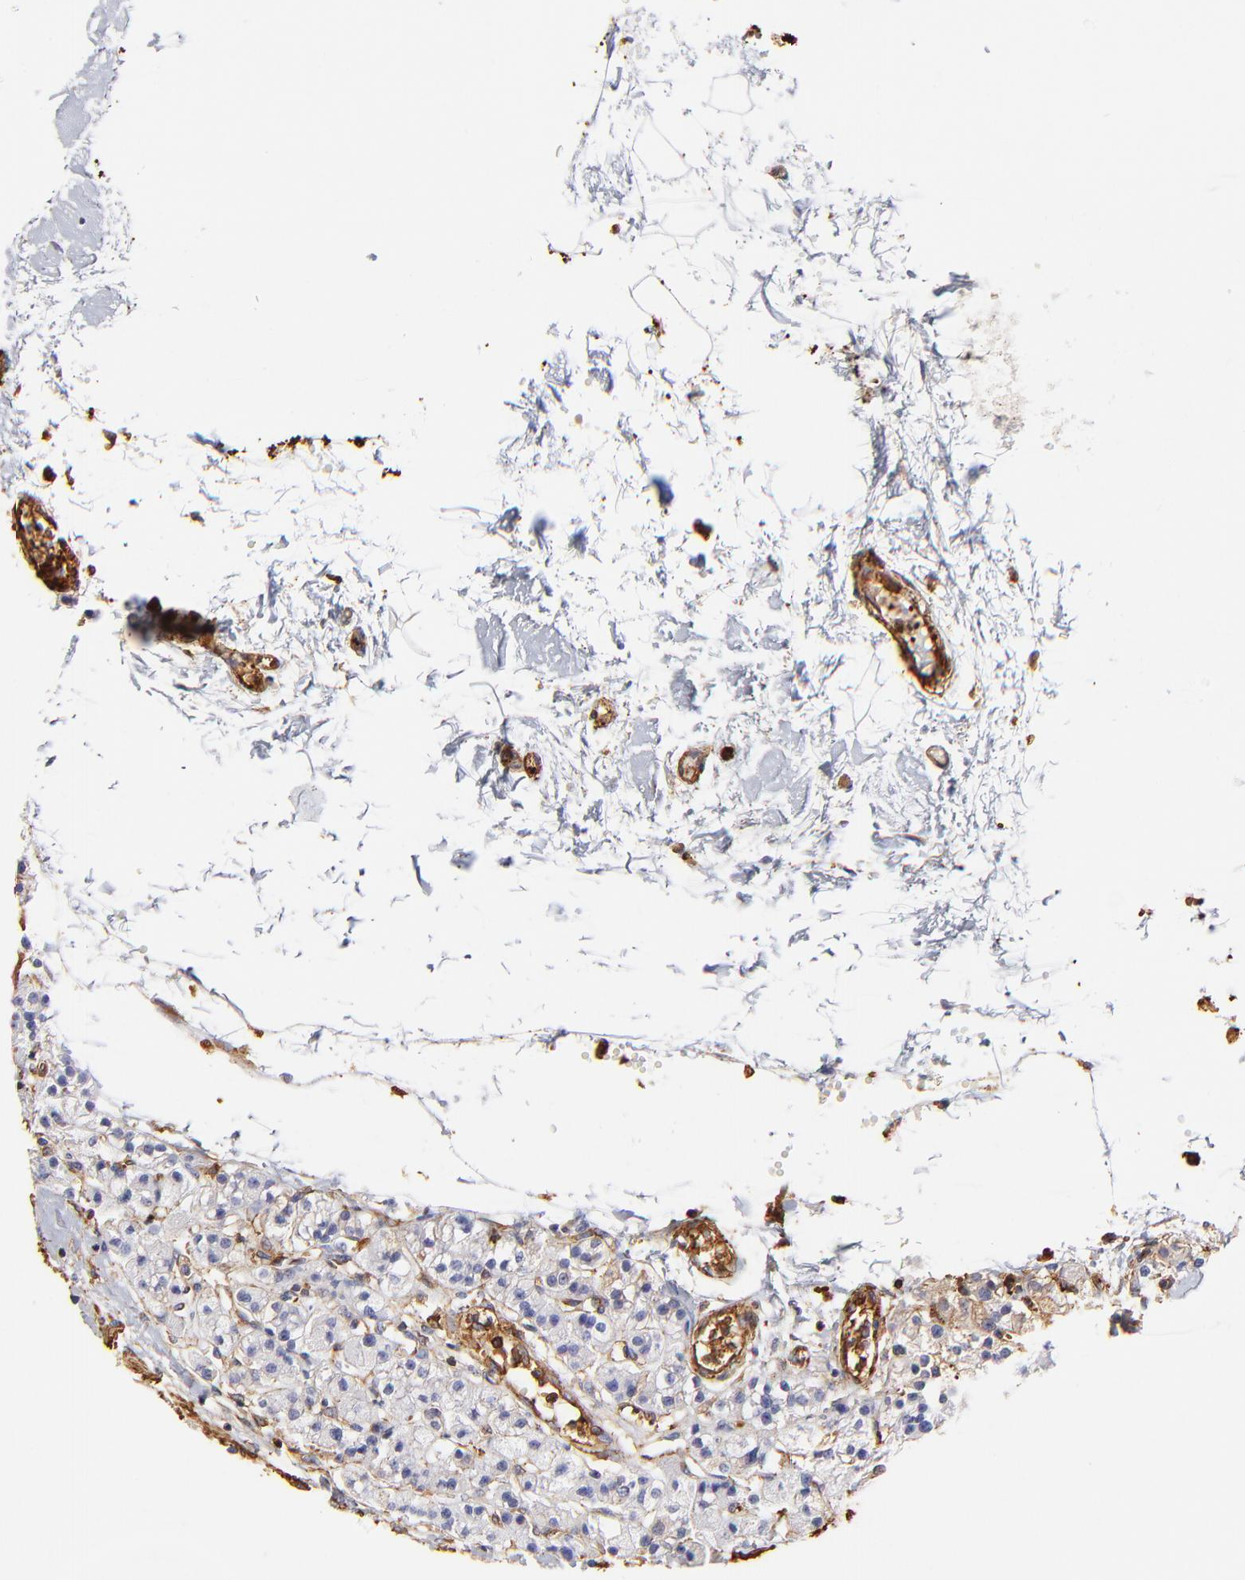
{"staining": {"intensity": "negative", "quantity": "none", "location": "none"}, "tissue": "parathyroid gland", "cell_type": "Glandular cells", "image_type": "normal", "snomed": [{"axis": "morphology", "description": "Normal tissue, NOS"}, {"axis": "topography", "description": "Parathyroid gland"}], "caption": "Immunohistochemistry micrograph of unremarkable human parathyroid gland stained for a protein (brown), which reveals no staining in glandular cells.", "gene": "FLNA", "patient": {"sex": "female", "age": 58}}